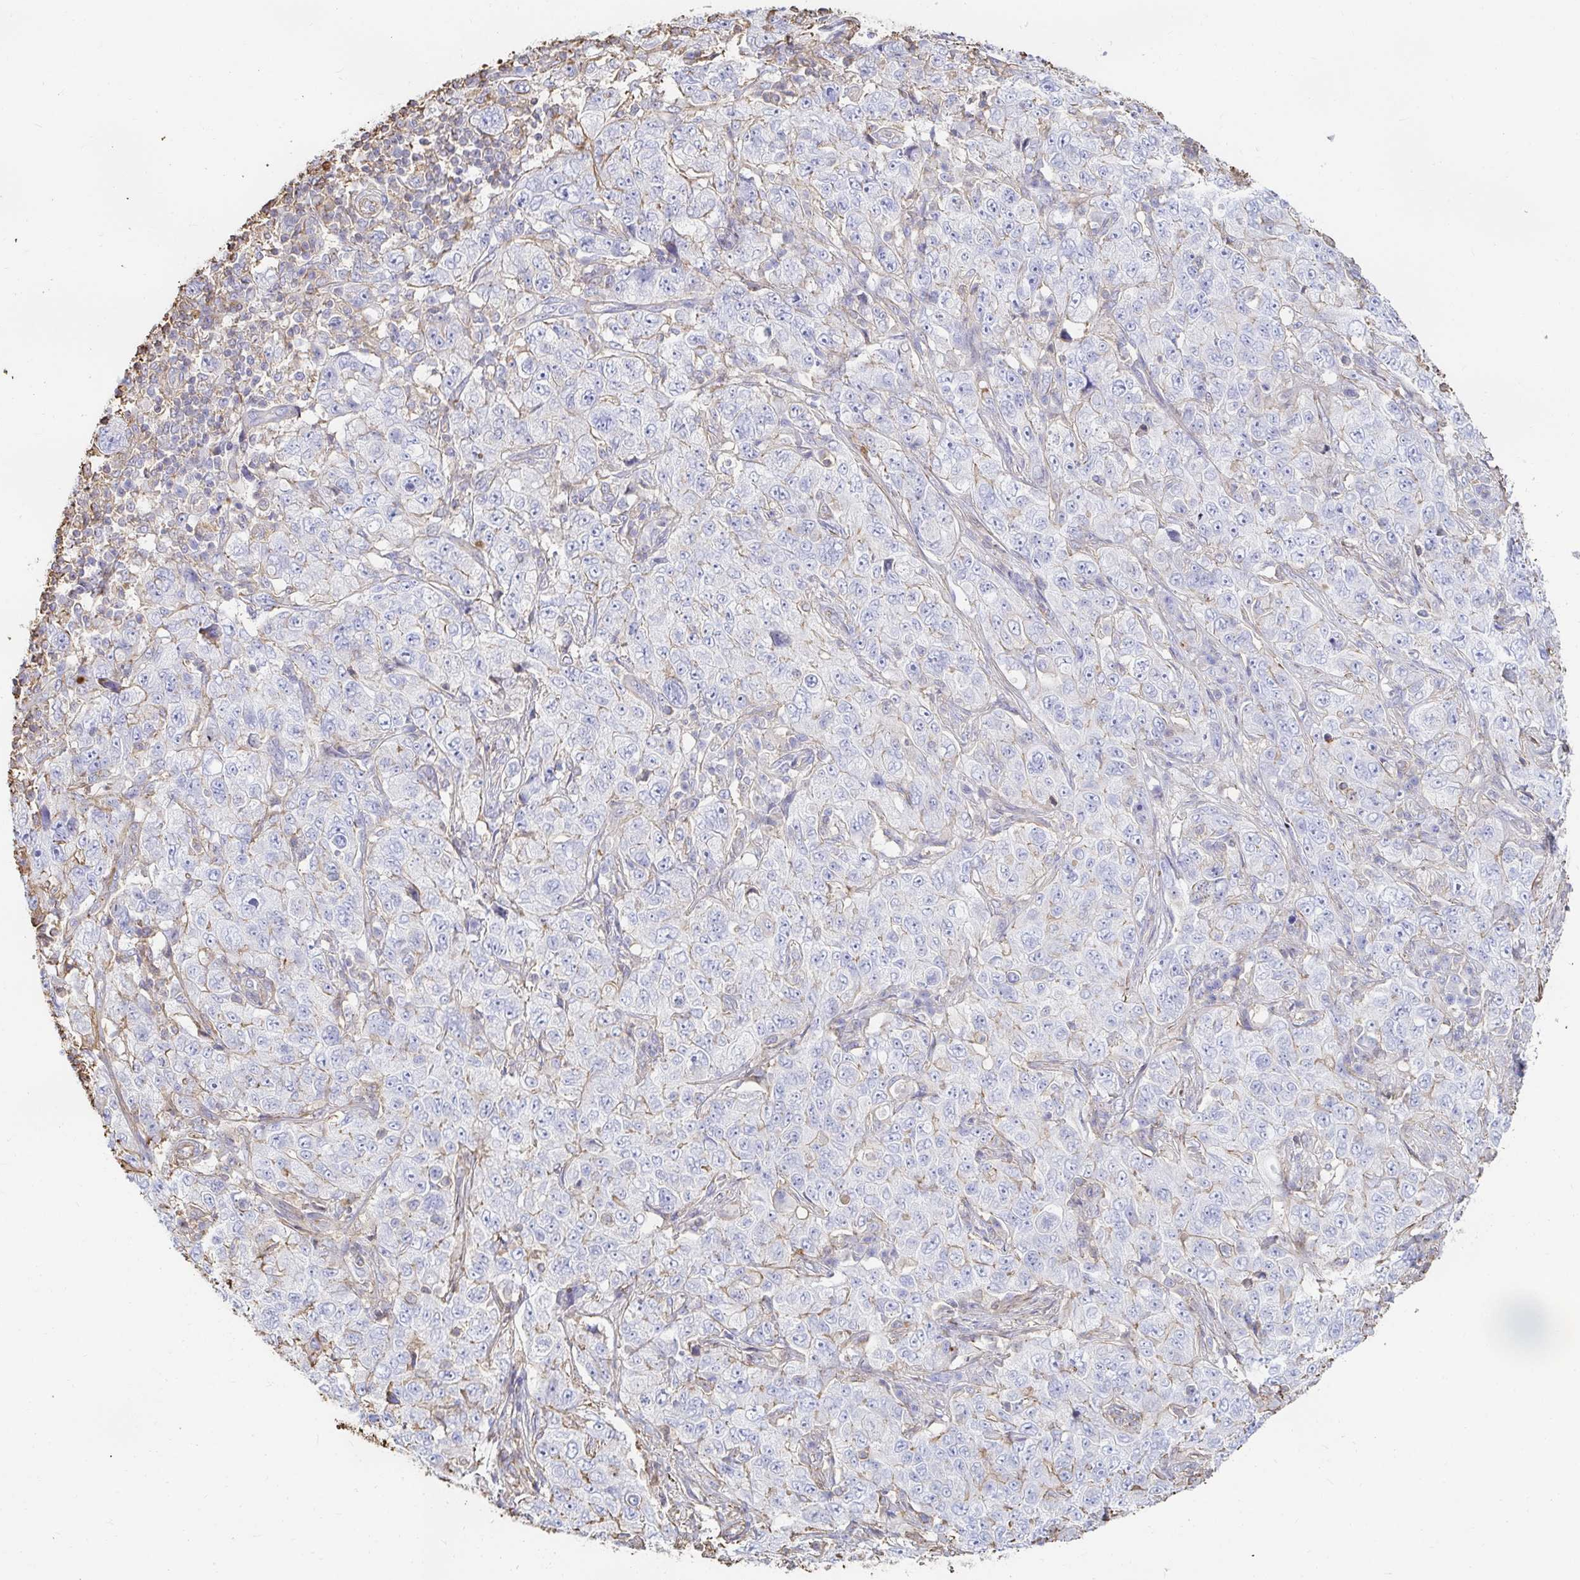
{"staining": {"intensity": "negative", "quantity": "none", "location": "none"}, "tissue": "pancreatic cancer", "cell_type": "Tumor cells", "image_type": "cancer", "snomed": [{"axis": "morphology", "description": "Adenocarcinoma, NOS"}, {"axis": "topography", "description": "Pancreas"}], "caption": "IHC histopathology image of neoplastic tissue: pancreatic adenocarcinoma stained with DAB (3,3'-diaminobenzidine) shows no significant protein expression in tumor cells. (Brightfield microscopy of DAB IHC at high magnification).", "gene": "PTPN14", "patient": {"sex": "male", "age": 68}}